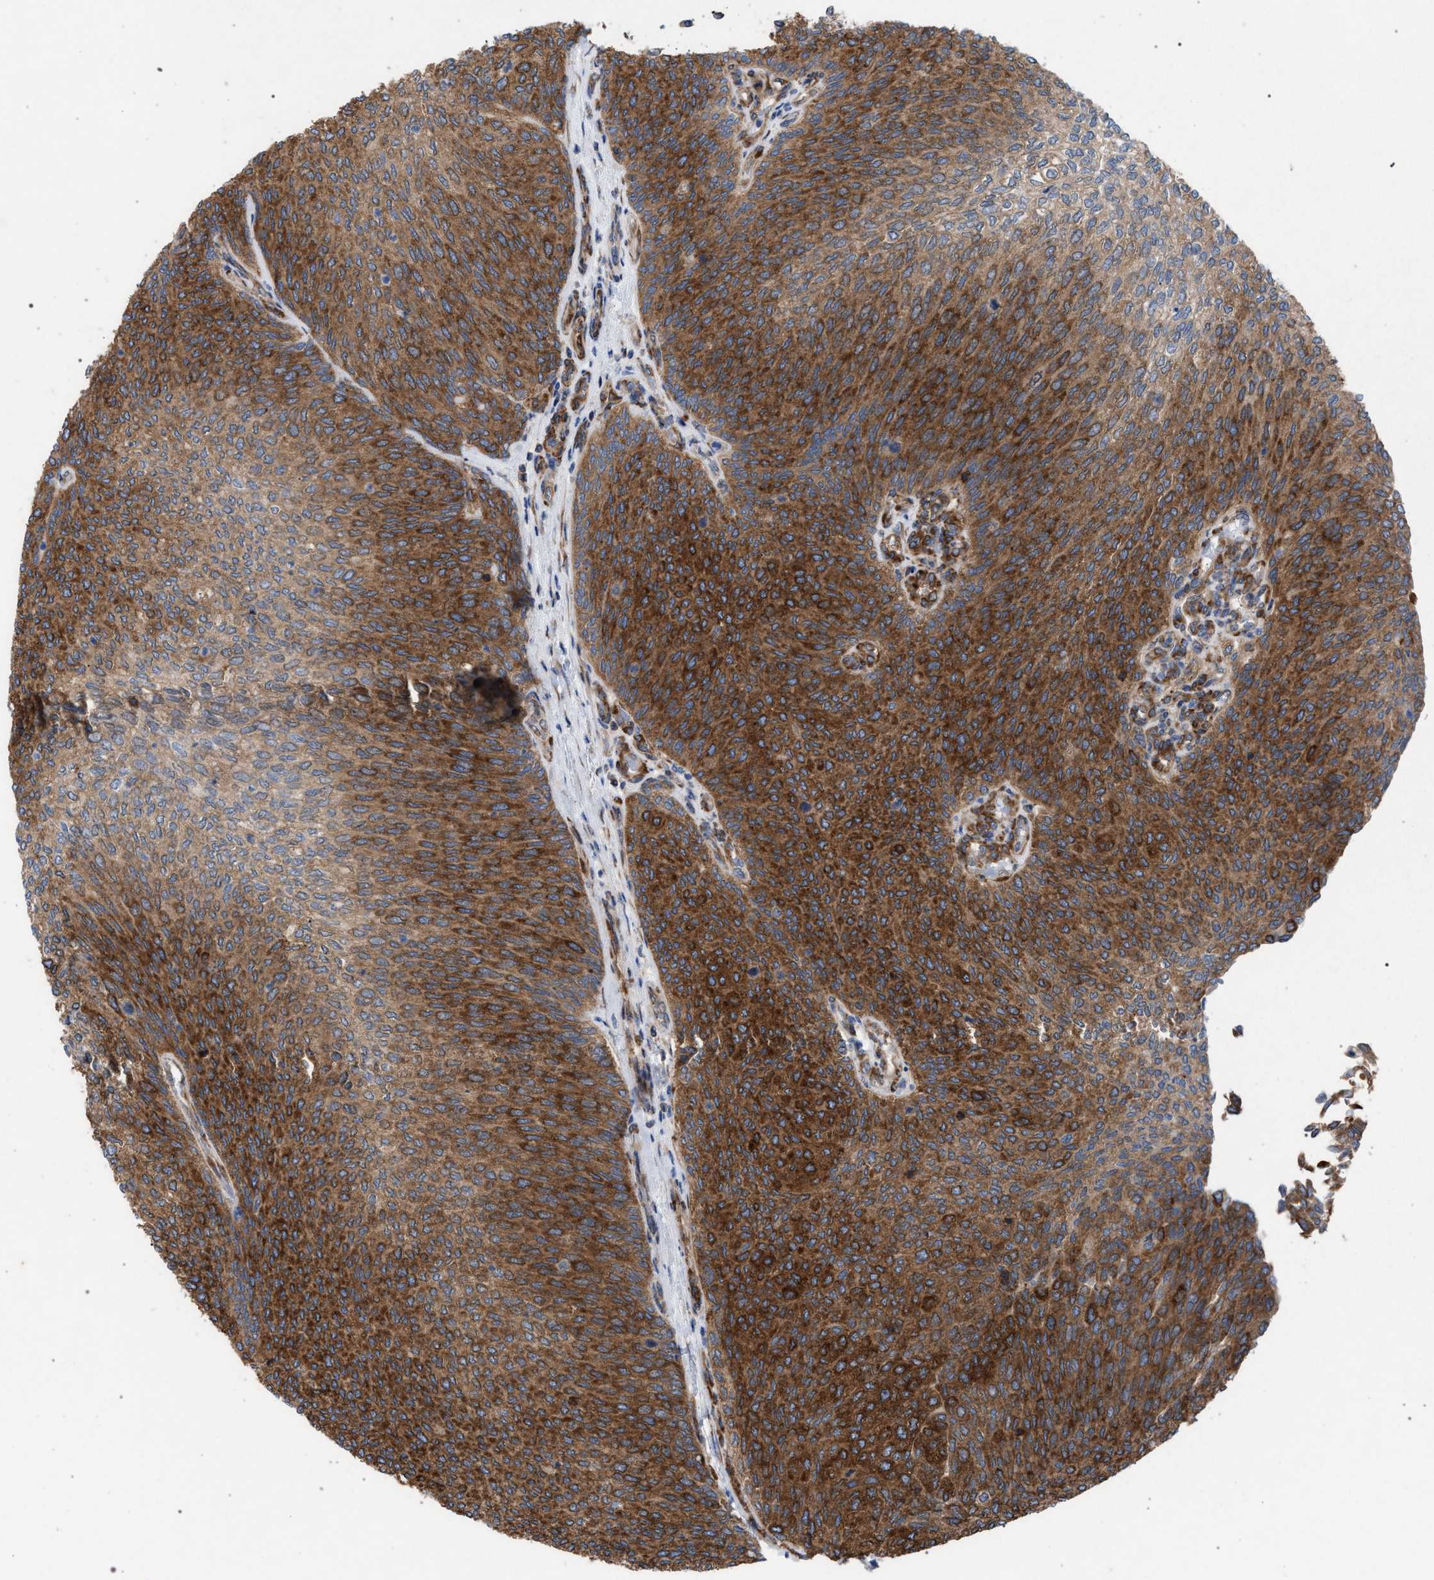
{"staining": {"intensity": "strong", "quantity": ">75%", "location": "cytoplasmic/membranous"}, "tissue": "urothelial cancer", "cell_type": "Tumor cells", "image_type": "cancer", "snomed": [{"axis": "morphology", "description": "Urothelial carcinoma, Low grade"}, {"axis": "topography", "description": "Urinary bladder"}], "caption": "Low-grade urothelial carcinoma stained with a protein marker demonstrates strong staining in tumor cells.", "gene": "CDR2L", "patient": {"sex": "female", "age": 79}}